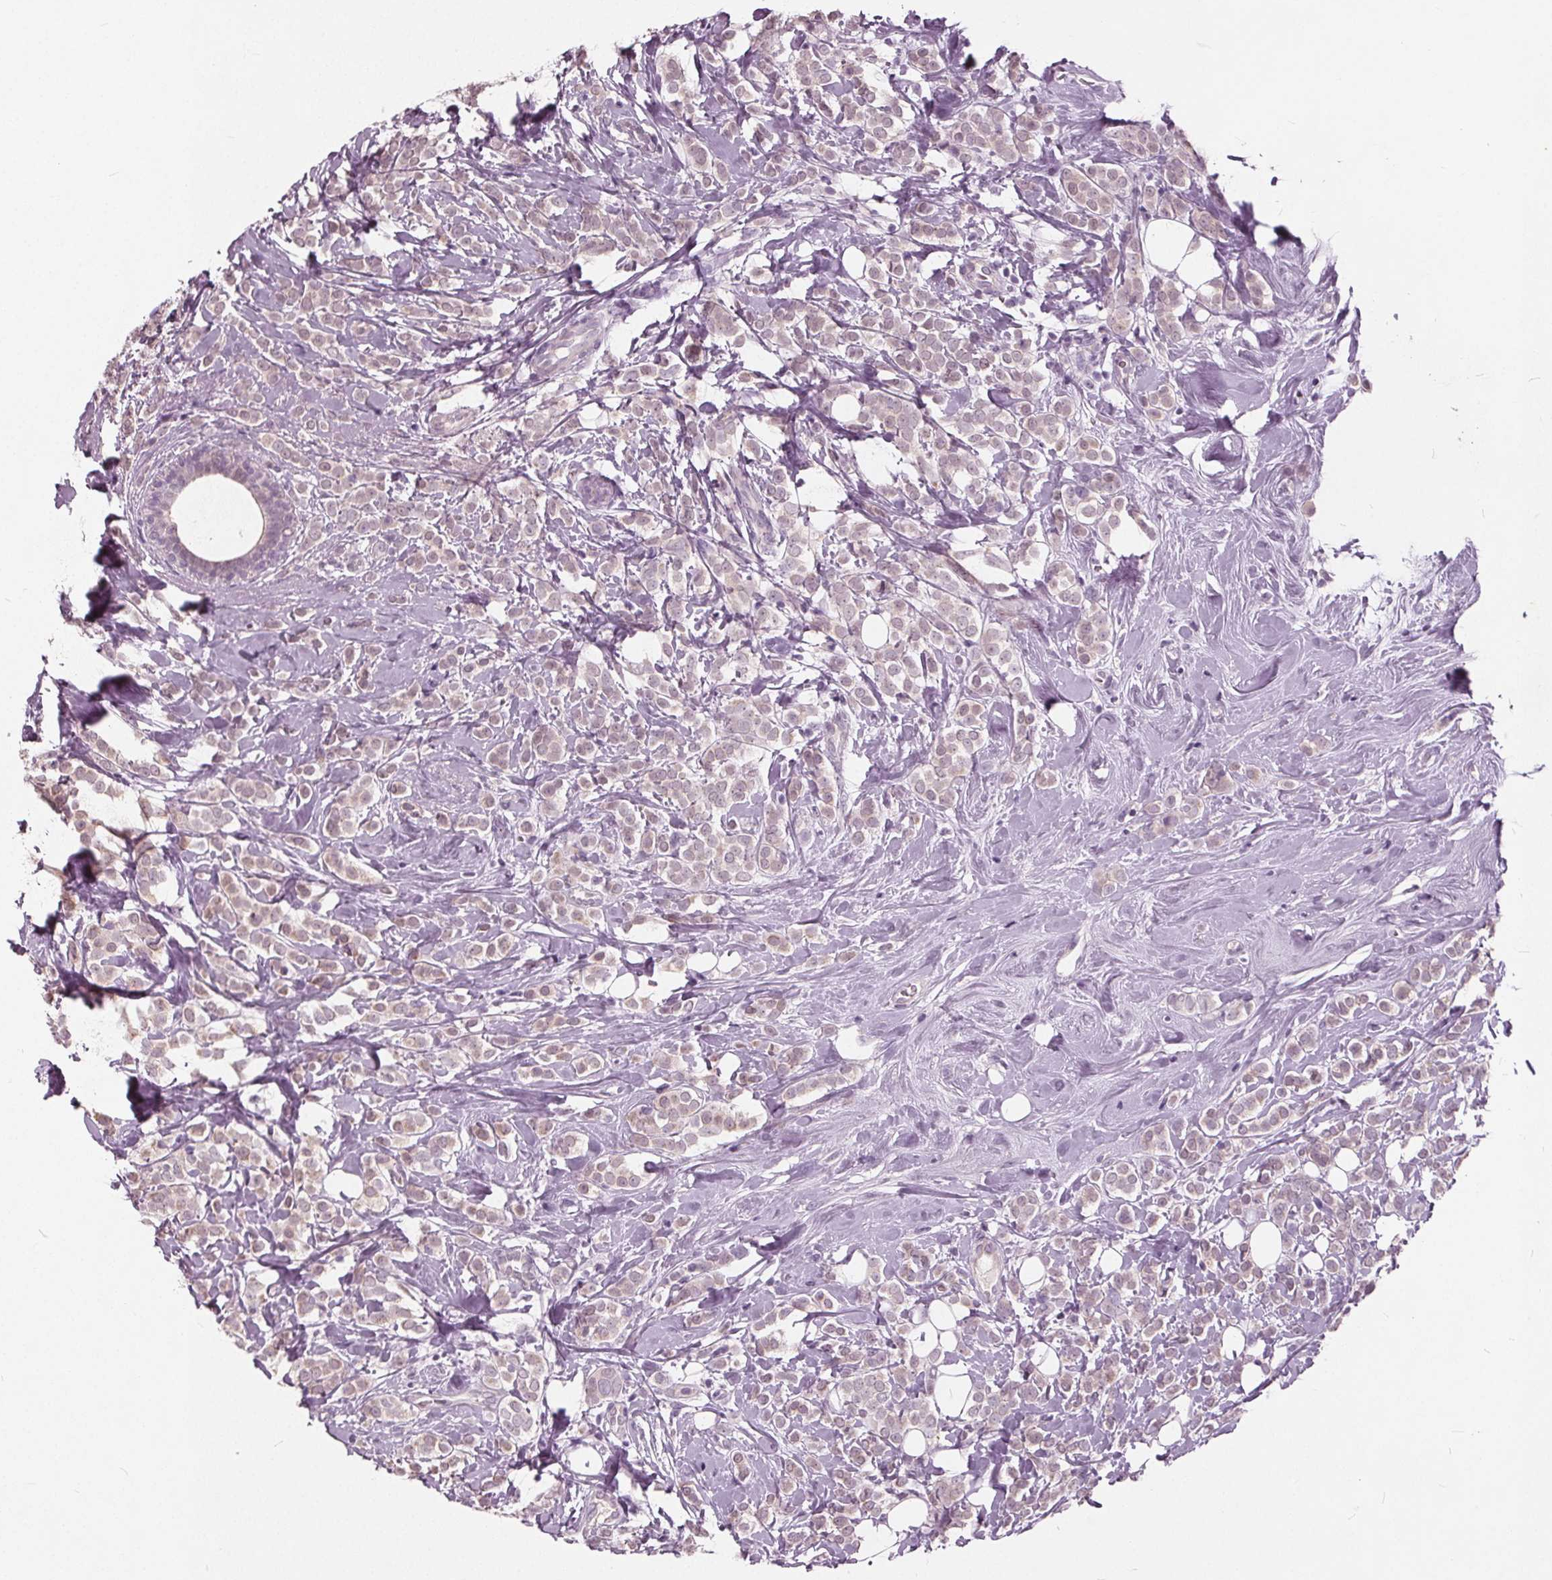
{"staining": {"intensity": "weak", "quantity": ">75%", "location": "cytoplasmic/membranous"}, "tissue": "breast cancer", "cell_type": "Tumor cells", "image_type": "cancer", "snomed": [{"axis": "morphology", "description": "Lobular carcinoma"}, {"axis": "topography", "description": "Breast"}], "caption": "A high-resolution photomicrograph shows immunohistochemistry staining of breast cancer, which demonstrates weak cytoplasmic/membranous expression in about >75% of tumor cells.", "gene": "TKFC", "patient": {"sex": "female", "age": 49}}